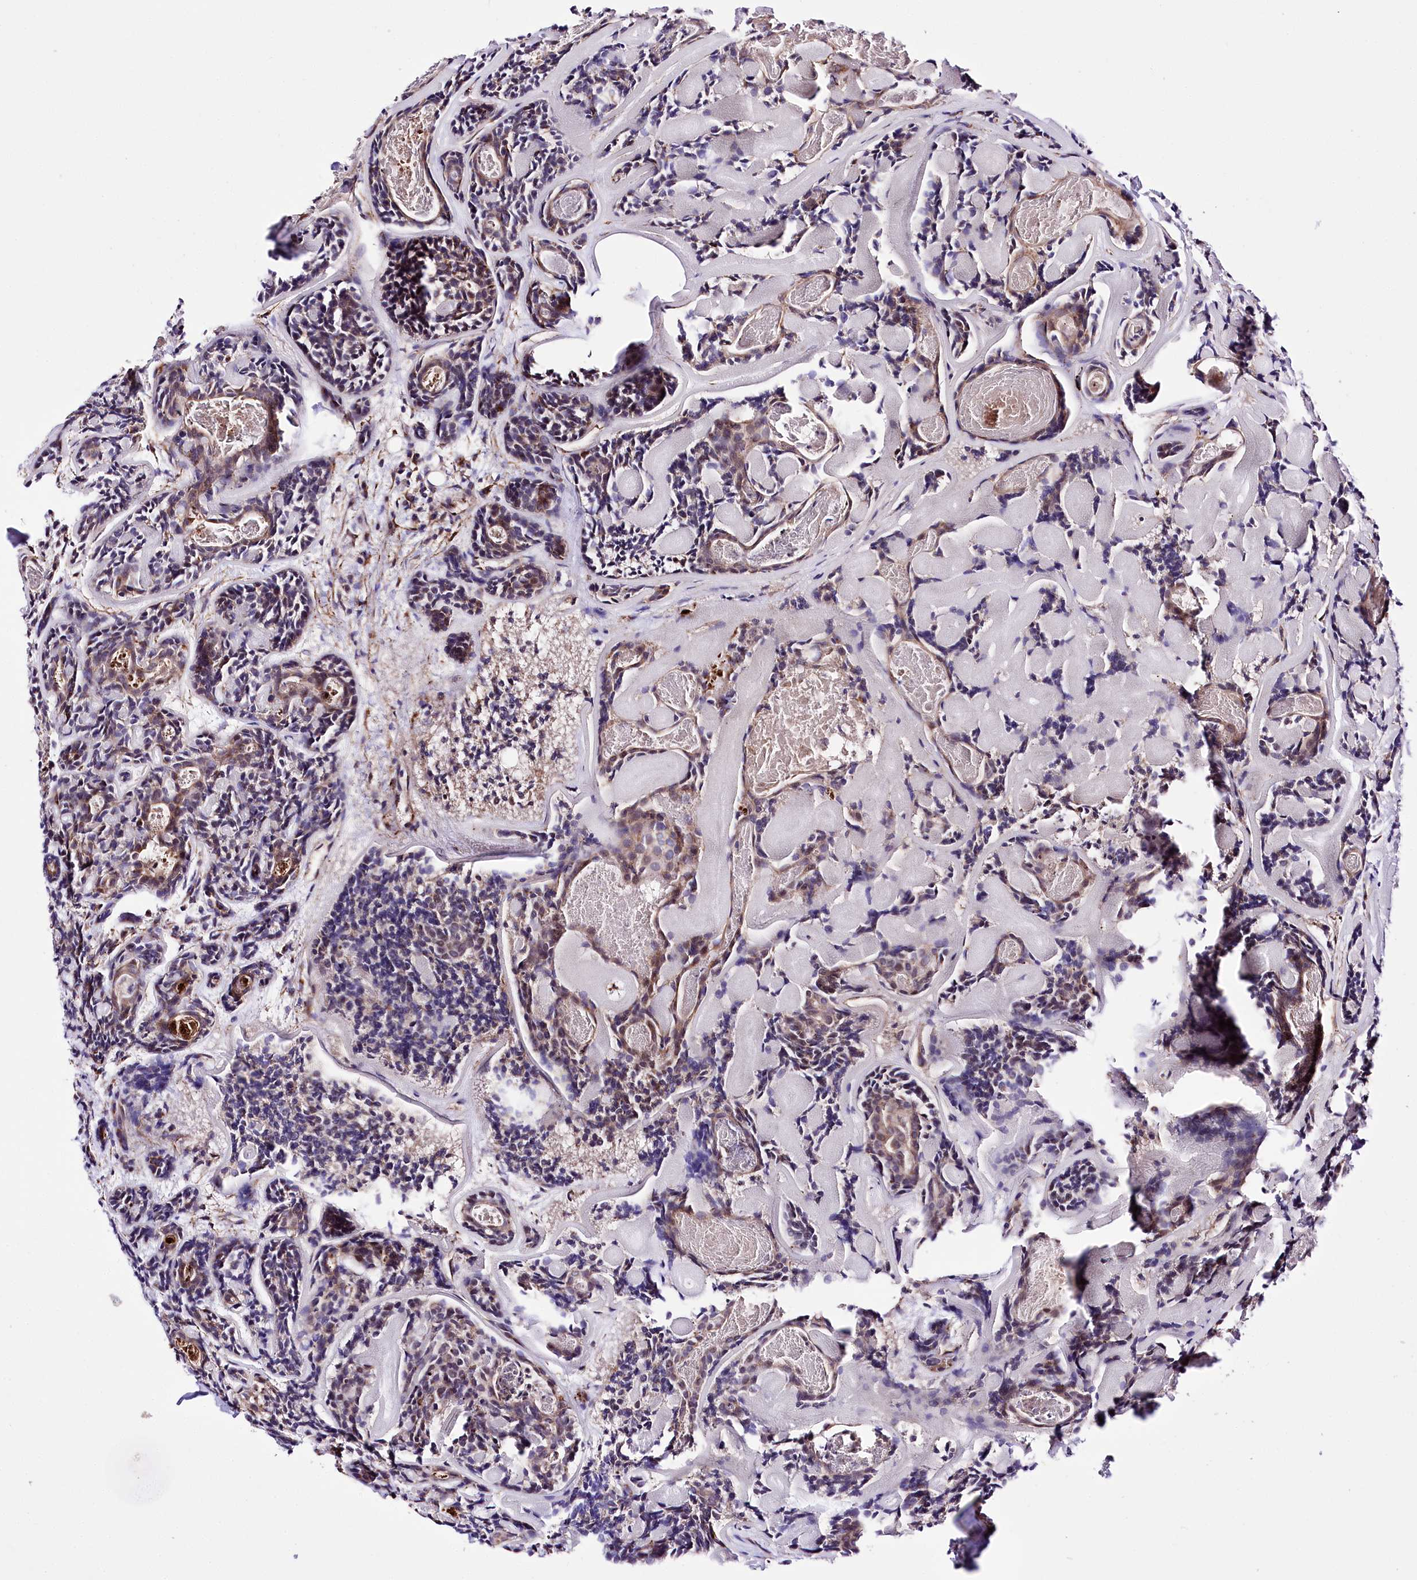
{"staining": {"intensity": "negative", "quantity": "none", "location": "none"}, "tissue": "head and neck cancer", "cell_type": "Tumor cells", "image_type": "cancer", "snomed": [{"axis": "morphology", "description": "Adenocarcinoma, NOS"}, {"axis": "topography", "description": "Salivary gland"}, {"axis": "topography", "description": "Head-Neck"}], "caption": "Protein analysis of adenocarcinoma (head and neck) exhibits no significant positivity in tumor cells. Brightfield microscopy of IHC stained with DAB (brown) and hematoxylin (blue), captured at high magnification.", "gene": "WWC1", "patient": {"sex": "female", "age": 63}}